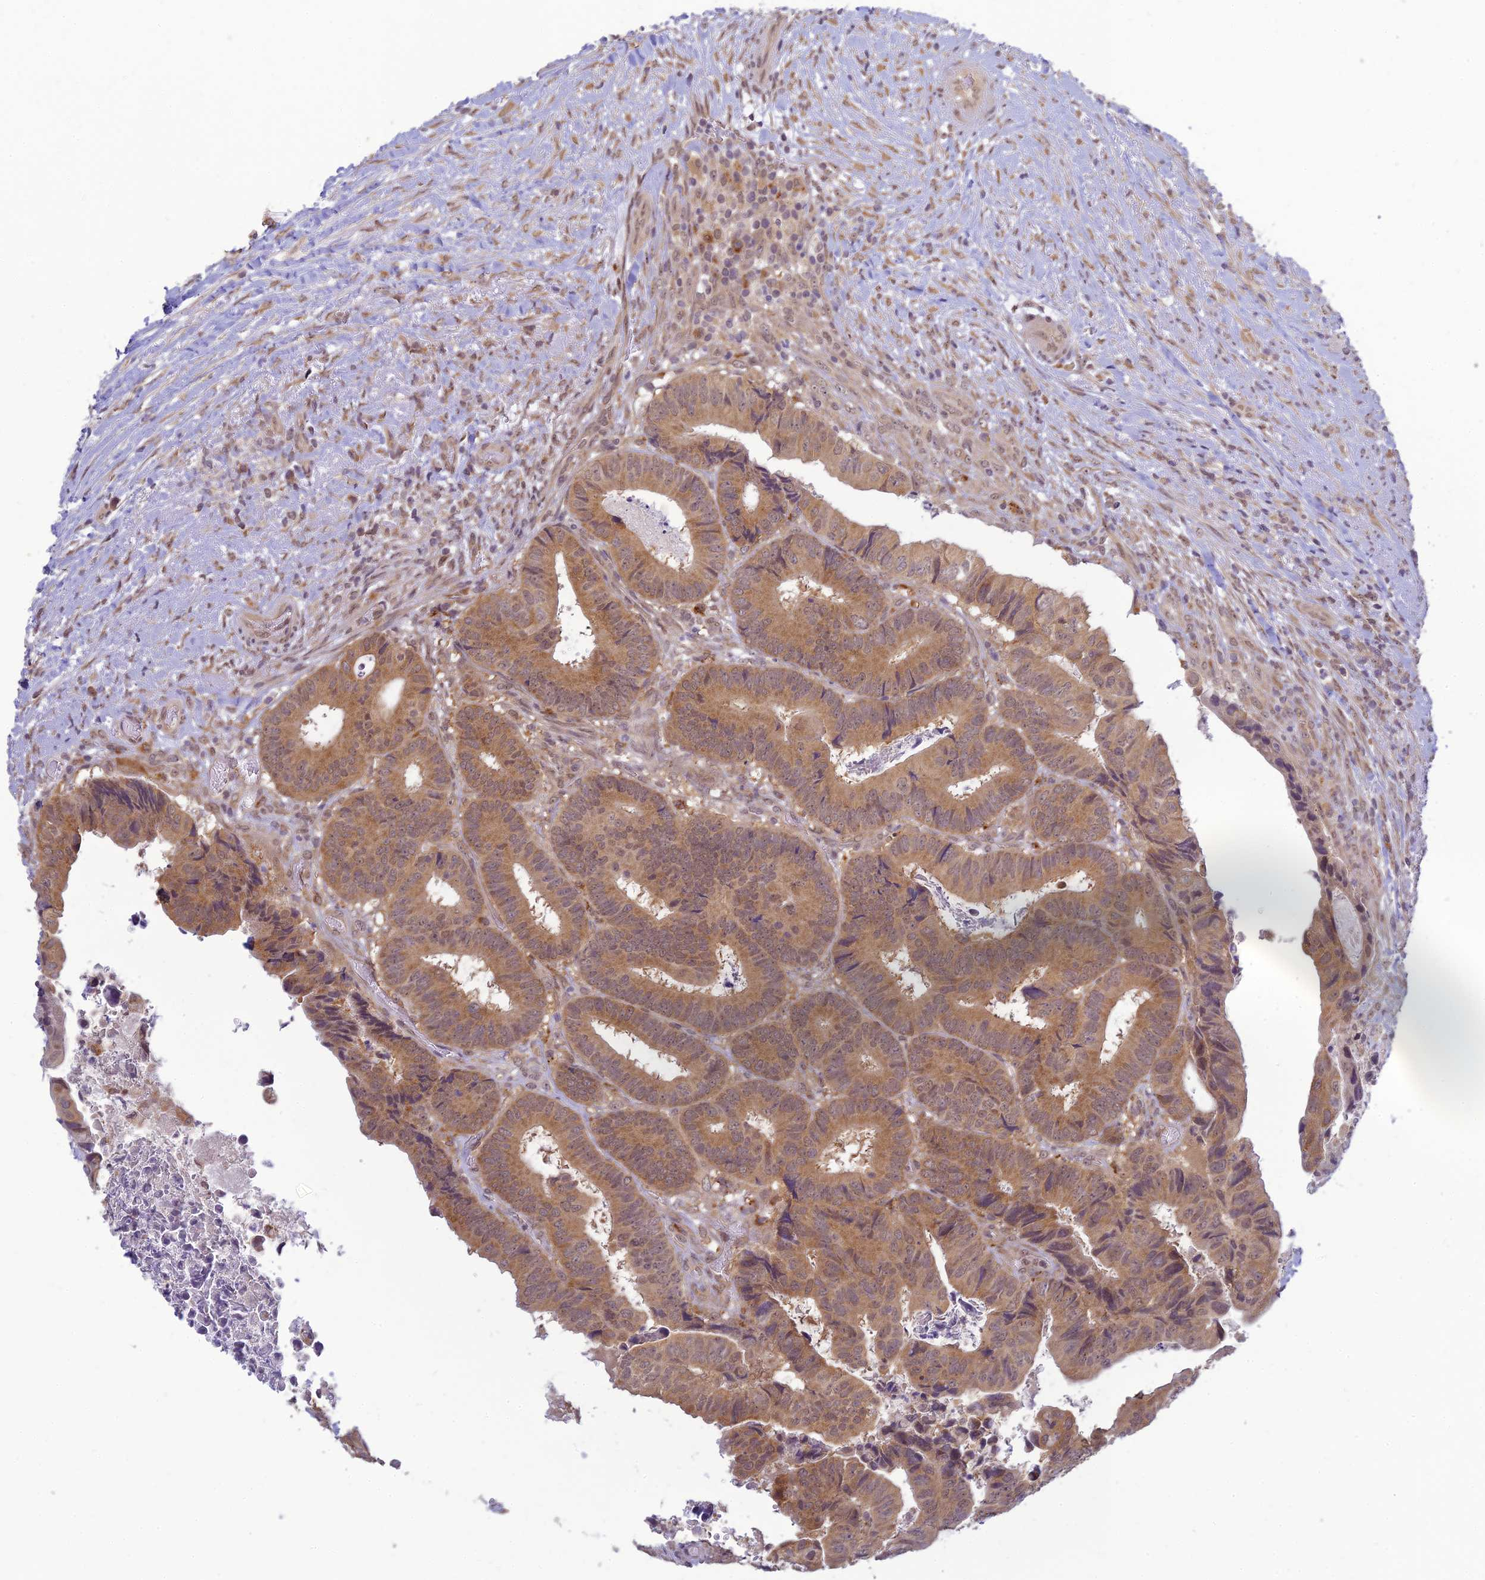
{"staining": {"intensity": "moderate", "quantity": "25%-75%", "location": "cytoplasmic/membranous"}, "tissue": "colorectal cancer", "cell_type": "Tumor cells", "image_type": "cancer", "snomed": [{"axis": "morphology", "description": "Adenocarcinoma, NOS"}, {"axis": "topography", "description": "Colon"}], "caption": "This is an image of immunohistochemistry staining of colorectal adenocarcinoma, which shows moderate expression in the cytoplasmic/membranous of tumor cells.", "gene": "SKIC8", "patient": {"sex": "male", "age": 85}}